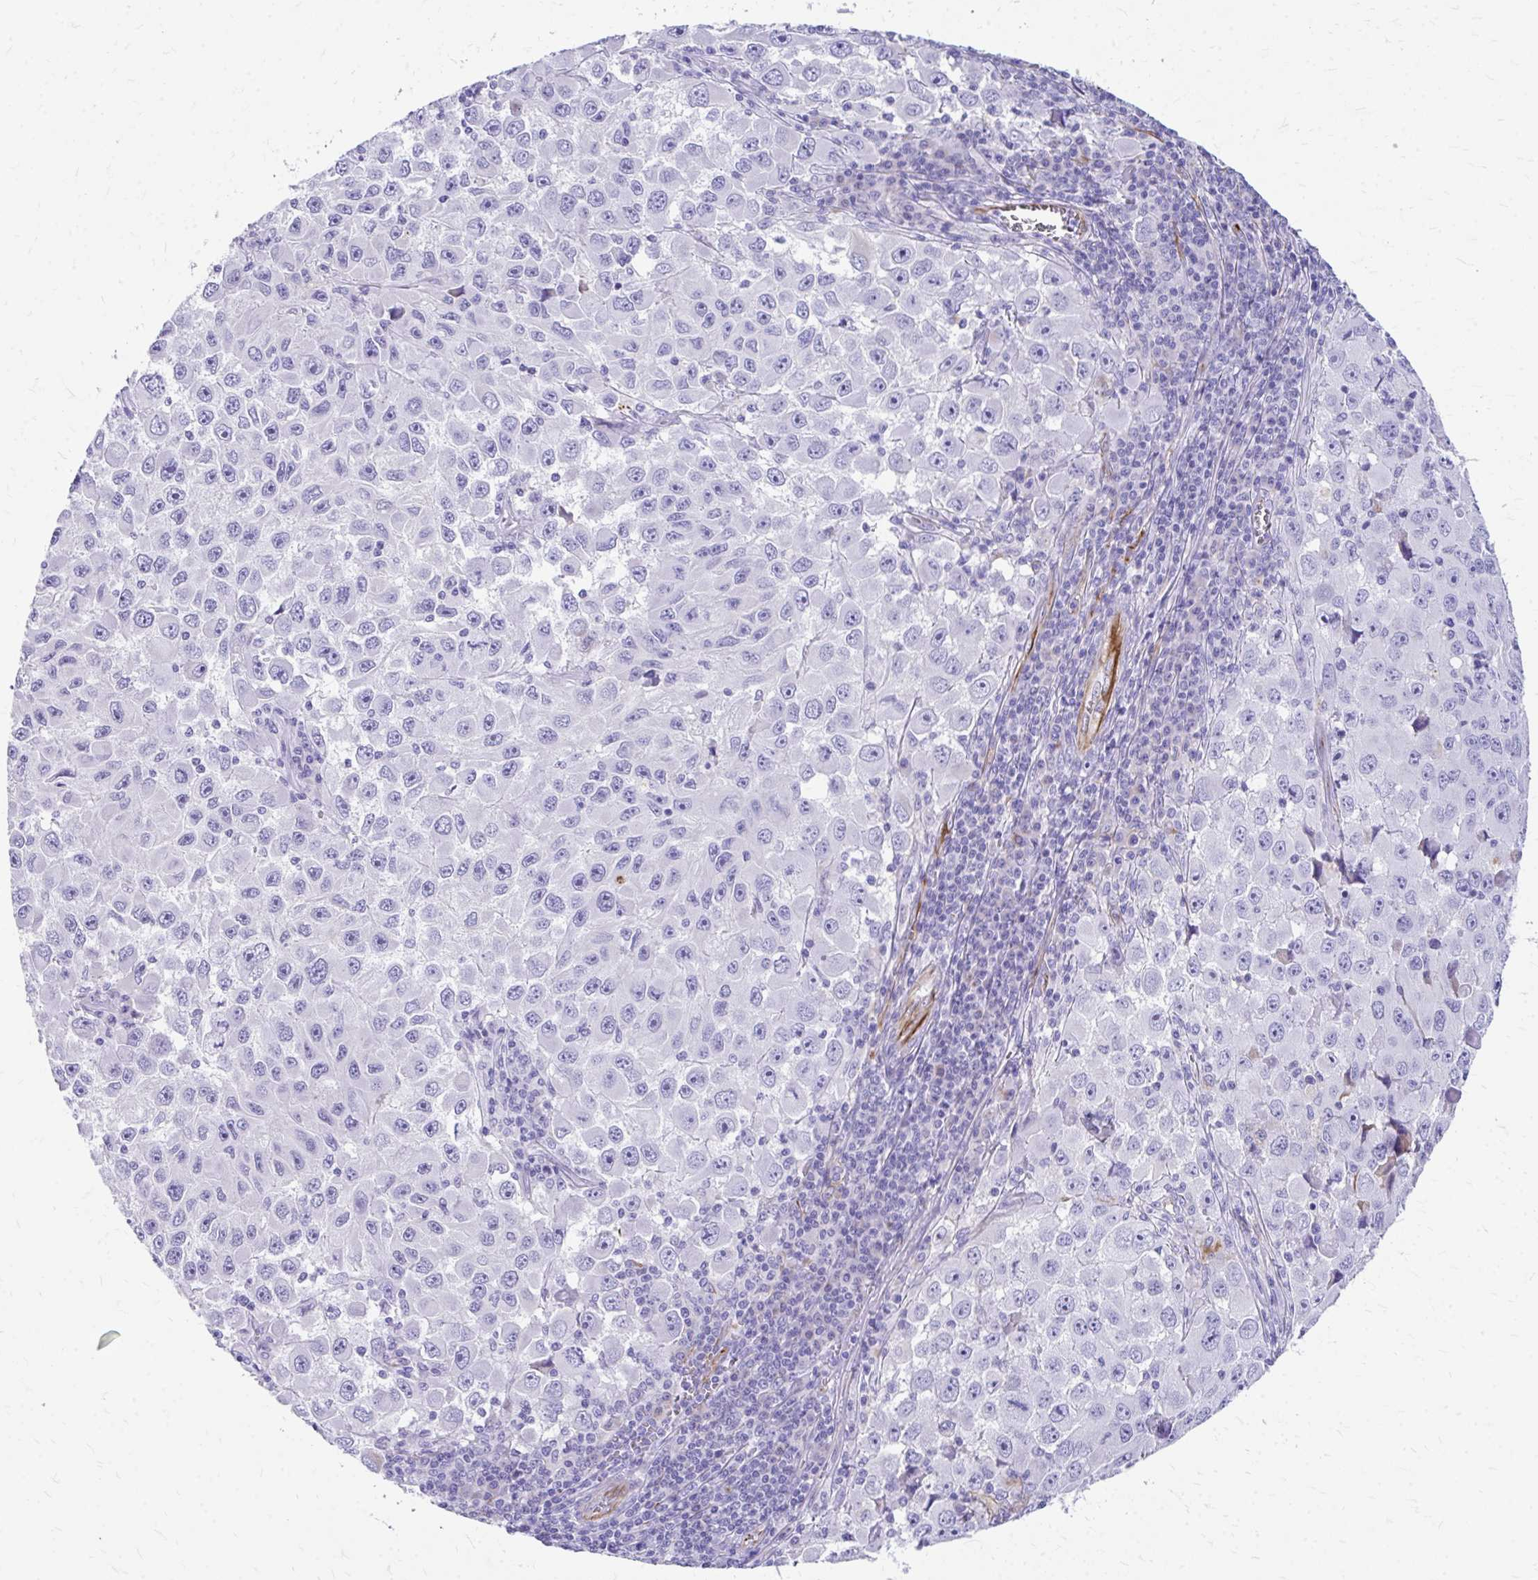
{"staining": {"intensity": "negative", "quantity": "none", "location": "none"}, "tissue": "melanoma", "cell_type": "Tumor cells", "image_type": "cancer", "snomed": [{"axis": "morphology", "description": "Malignant melanoma, Metastatic site"}, {"axis": "topography", "description": "Lymph node"}], "caption": "This is an immunohistochemistry (IHC) histopathology image of melanoma. There is no positivity in tumor cells.", "gene": "ZNF699", "patient": {"sex": "female", "age": 67}}